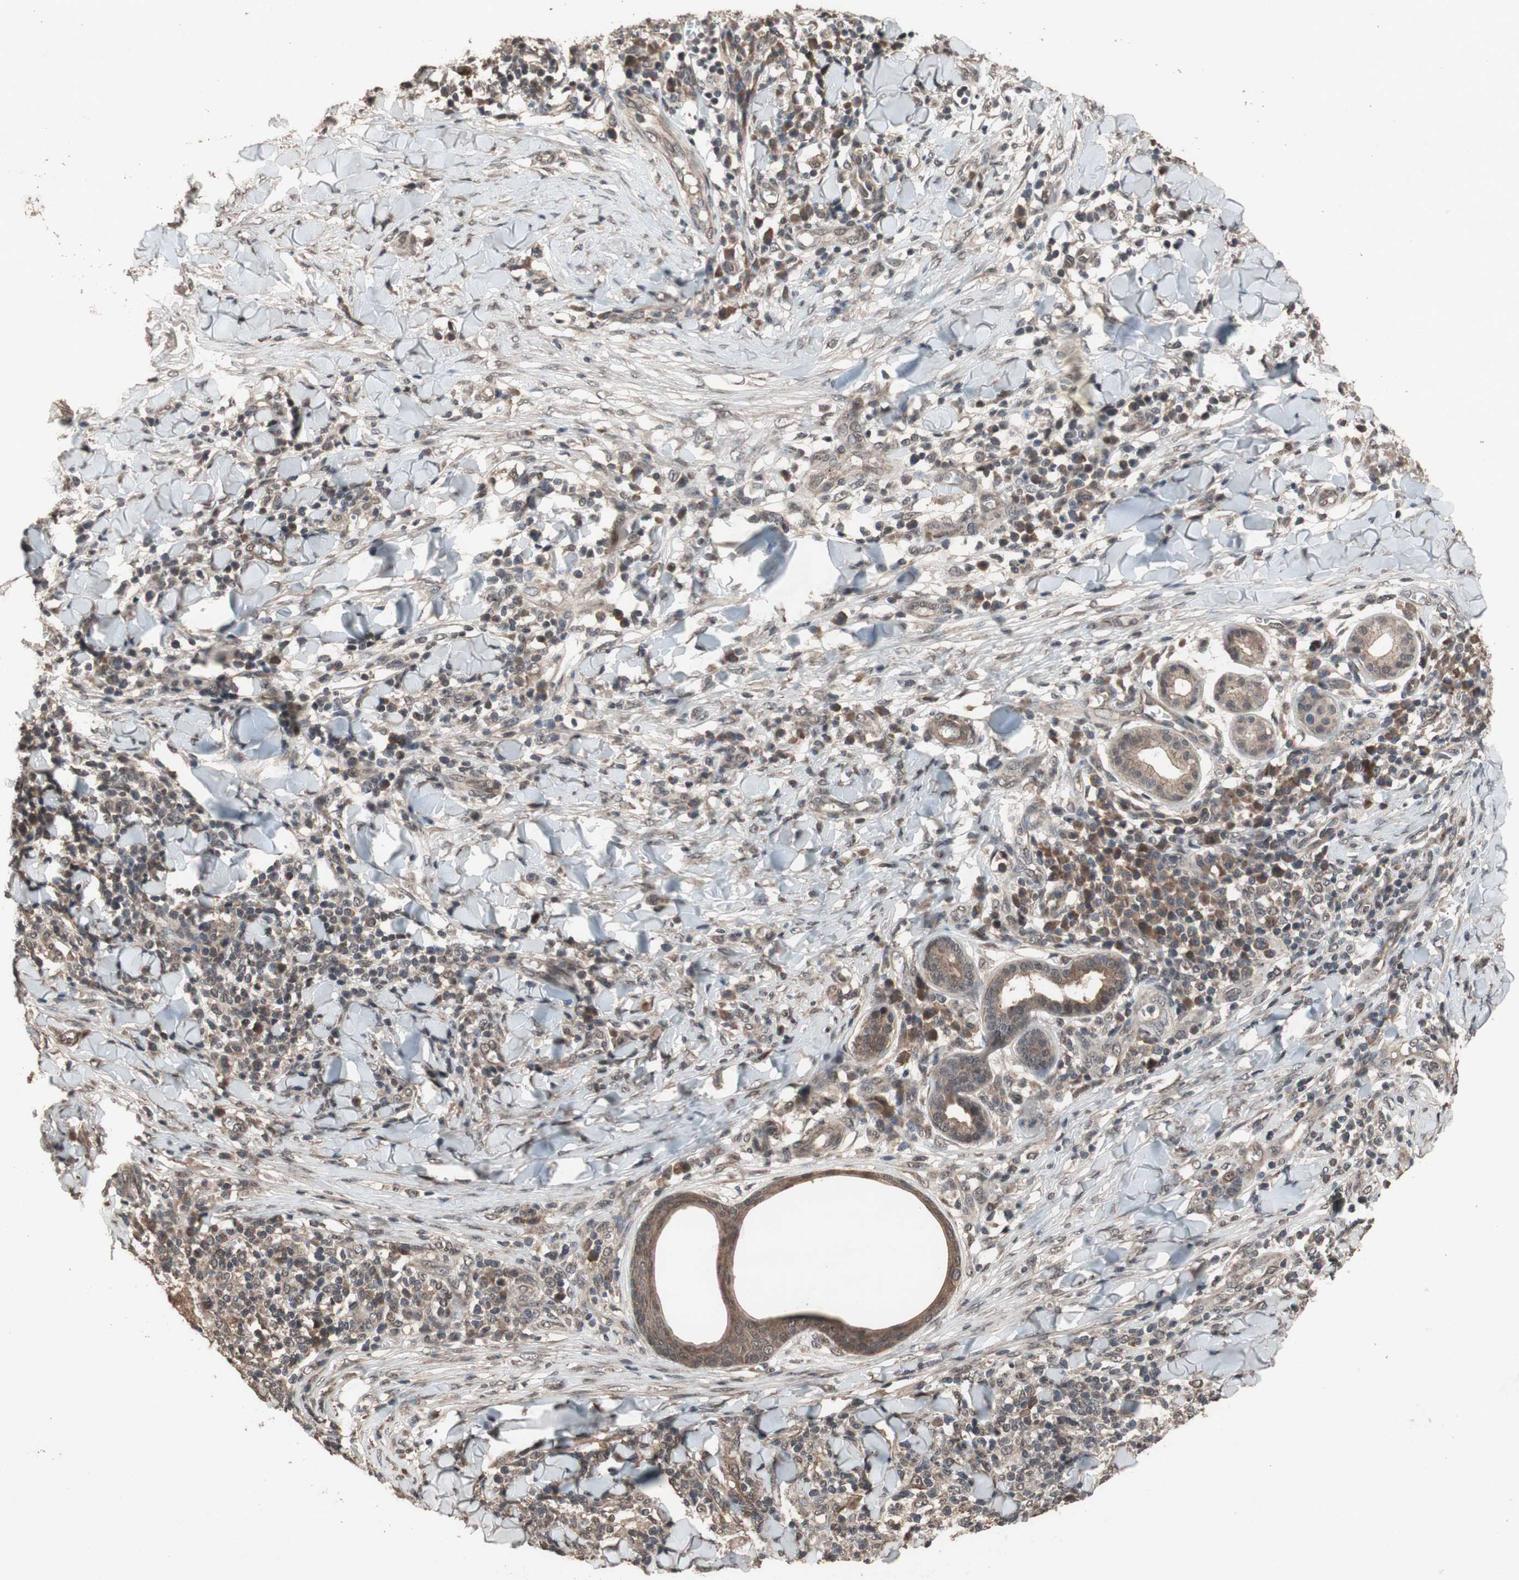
{"staining": {"intensity": "moderate", "quantity": ">75%", "location": "cytoplasmic/membranous"}, "tissue": "skin cancer", "cell_type": "Tumor cells", "image_type": "cancer", "snomed": [{"axis": "morphology", "description": "Squamous cell carcinoma, NOS"}, {"axis": "topography", "description": "Skin"}], "caption": "The histopathology image demonstrates staining of skin squamous cell carcinoma, revealing moderate cytoplasmic/membranous protein positivity (brown color) within tumor cells.", "gene": "KANSL1", "patient": {"sex": "male", "age": 24}}